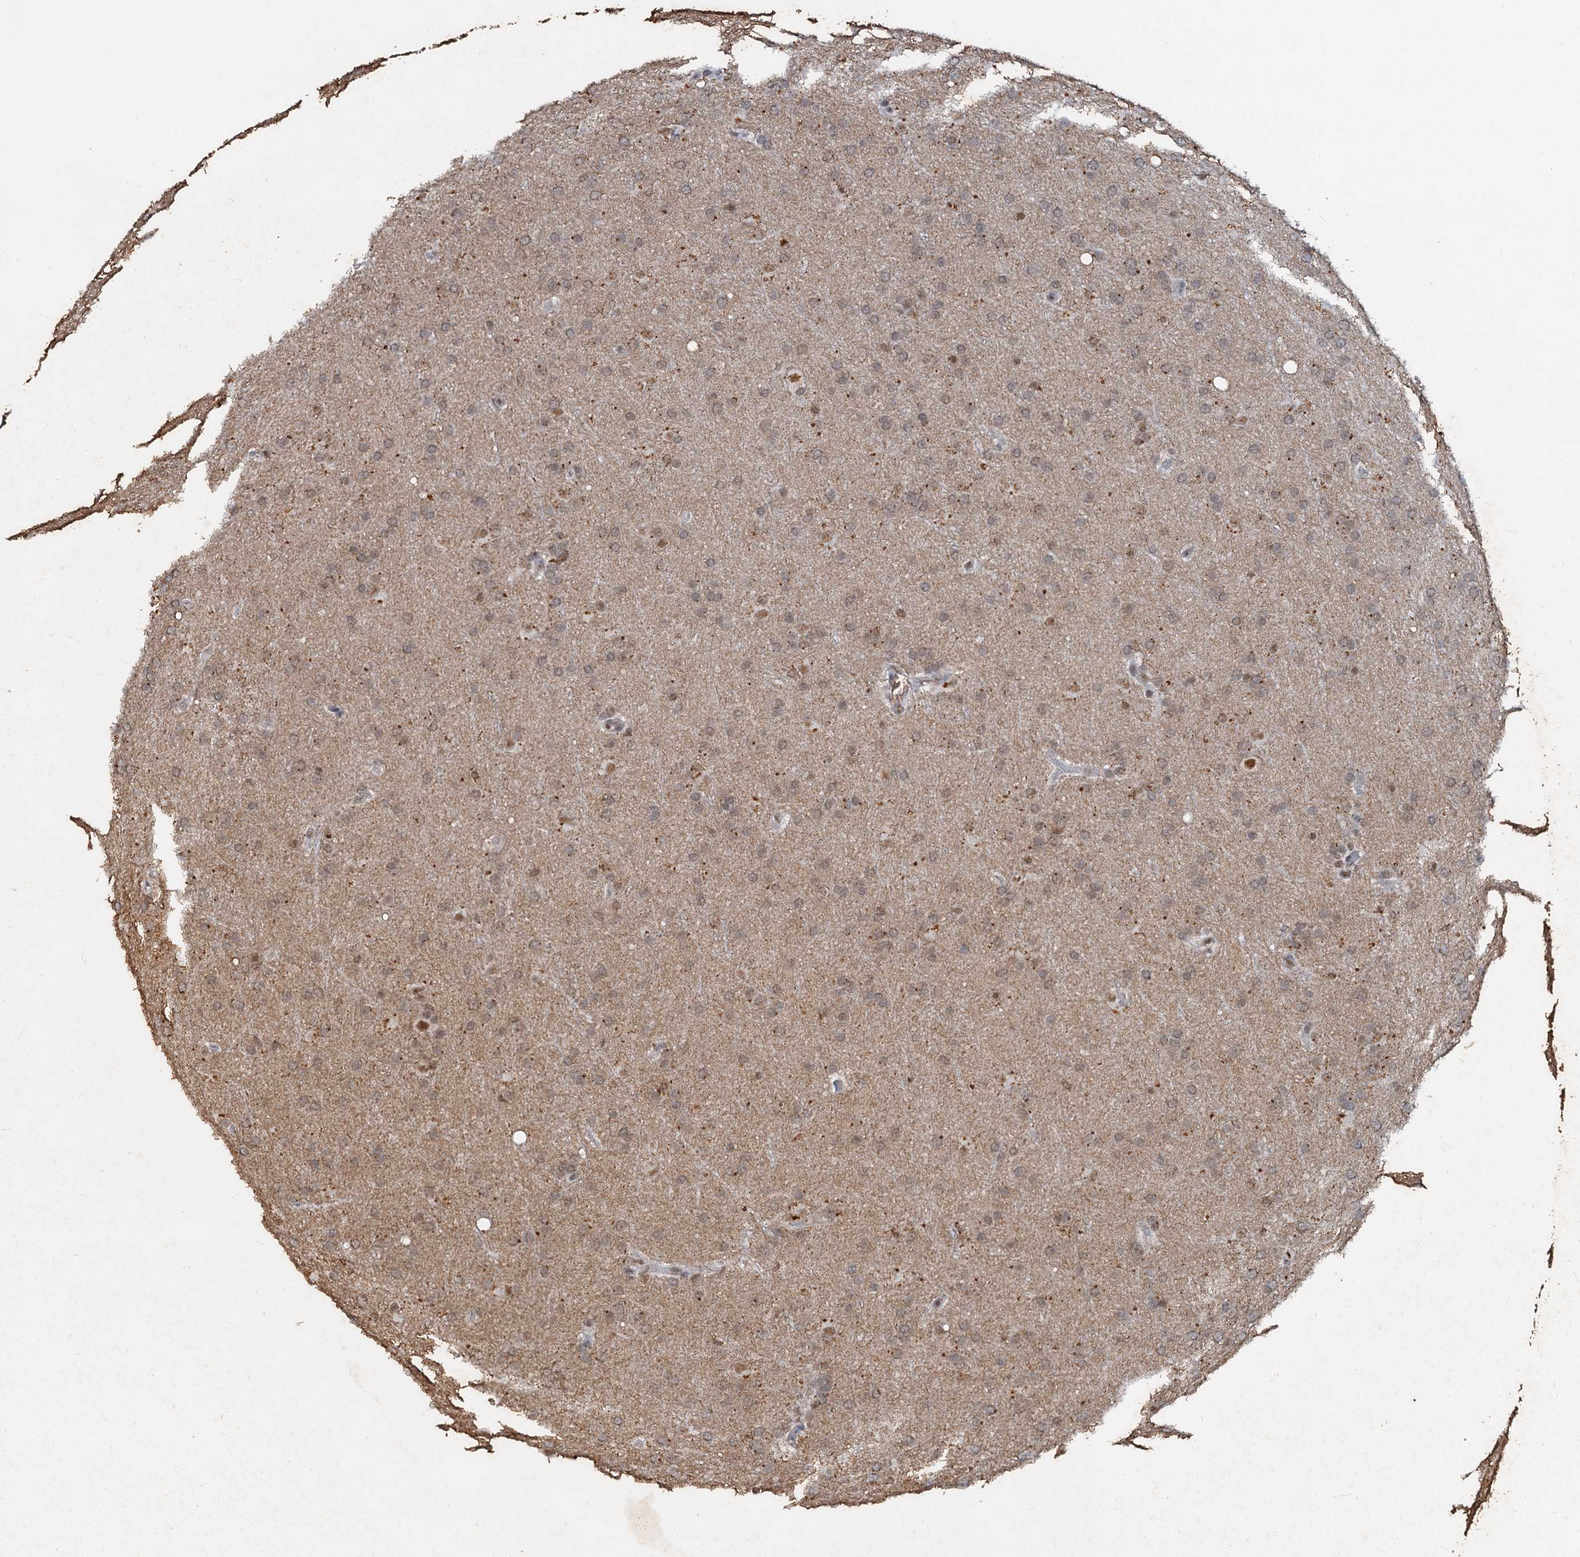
{"staining": {"intensity": "negative", "quantity": "none", "location": "none"}, "tissue": "glioma", "cell_type": "Tumor cells", "image_type": "cancer", "snomed": [{"axis": "morphology", "description": "Glioma, malignant, Low grade"}, {"axis": "topography", "description": "Brain"}], "caption": "Tumor cells are negative for brown protein staining in glioma. The staining was performed using DAB (3,3'-diaminobenzidine) to visualize the protein expression in brown, while the nuclei were stained in blue with hematoxylin (Magnification: 20x).", "gene": "CSTF3", "patient": {"sex": "female", "age": 32}}